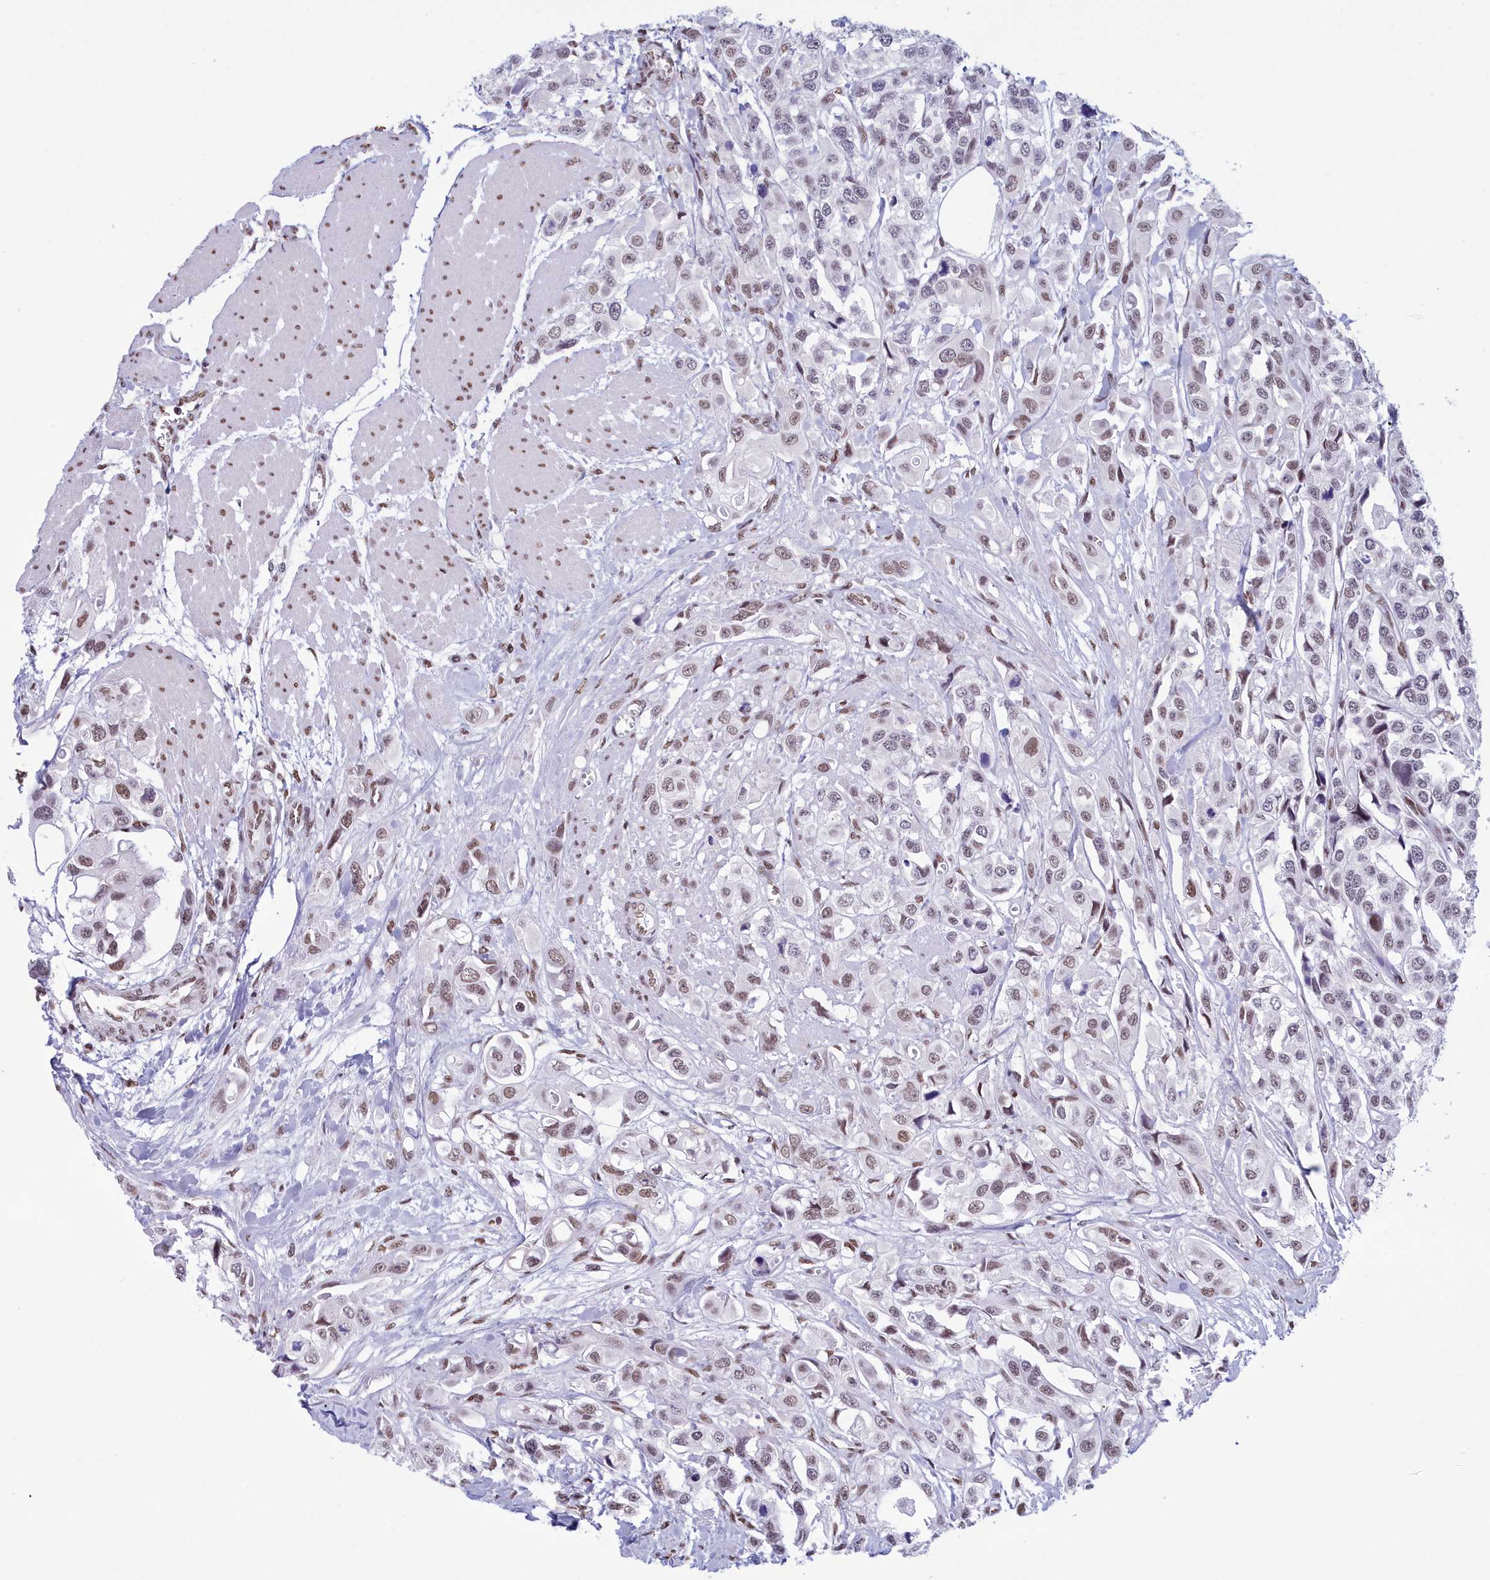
{"staining": {"intensity": "moderate", "quantity": ">75%", "location": "nuclear"}, "tissue": "urothelial cancer", "cell_type": "Tumor cells", "image_type": "cancer", "snomed": [{"axis": "morphology", "description": "Urothelial carcinoma, High grade"}, {"axis": "topography", "description": "Urinary bladder"}], "caption": "Human urothelial cancer stained for a protein (brown) displays moderate nuclear positive staining in about >75% of tumor cells.", "gene": "CDC26", "patient": {"sex": "male", "age": 67}}